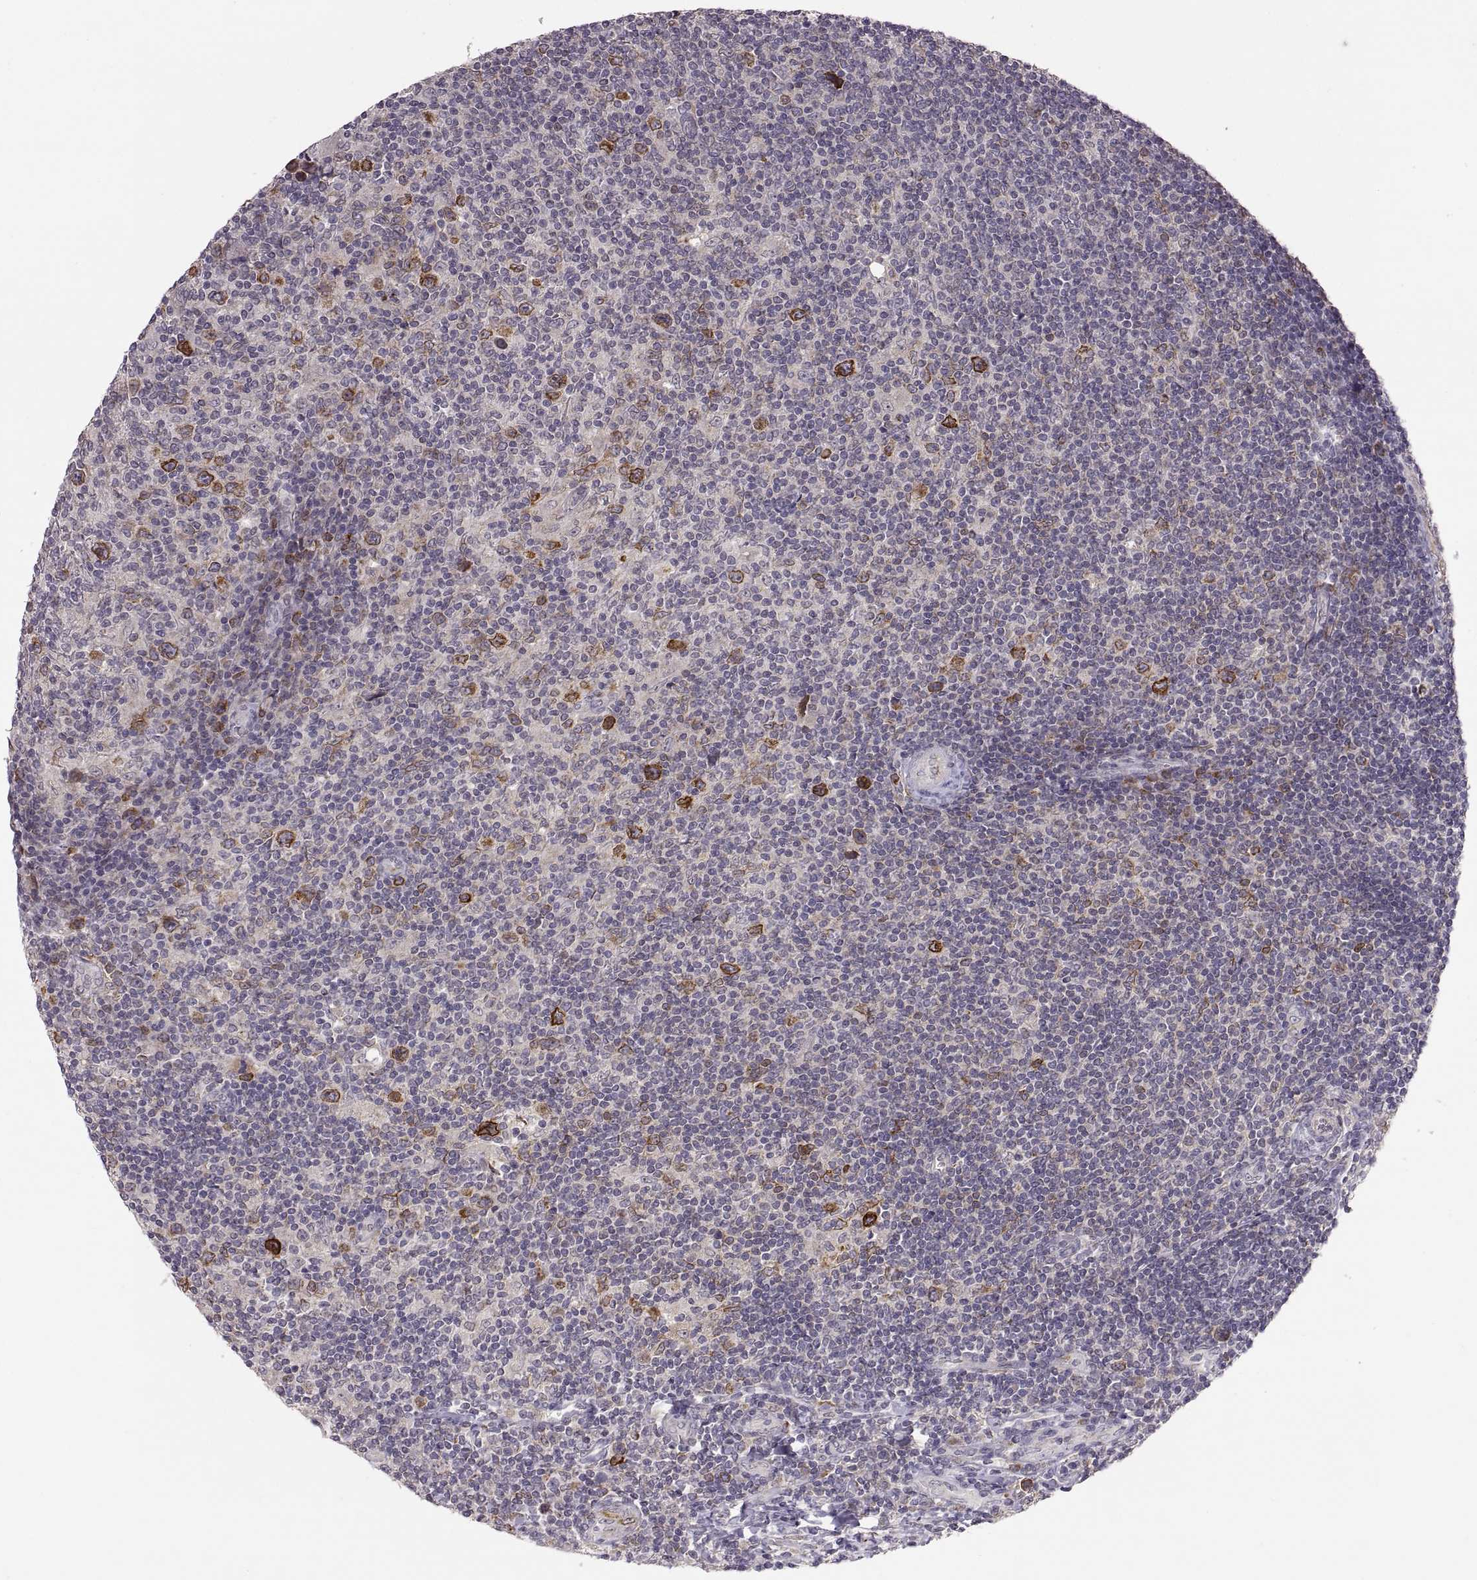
{"staining": {"intensity": "strong", "quantity": ">75%", "location": "cytoplasmic/membranous"}, "tissue": "lymphoma", "cell_type": "Tumor cells", "image_type": "cancer", "snomed": [{"axis": "morphology", "description": "Hodgkin's disease, NOS"}, {"axis": "topography", "description": "Lymph node"}], "caption": "Immunohistochemistry histopathology image of neoplastic tissue: human lymphoma stained using immunohistochemistry shows high levels of strong protein expression localized specifically in the cytoplasmic/membranous of tumor cells, appearing as a cytoplasmic/membranous brown color.", "gene": "HMGCR", "patient": {"sex": "male", "age": 40}}